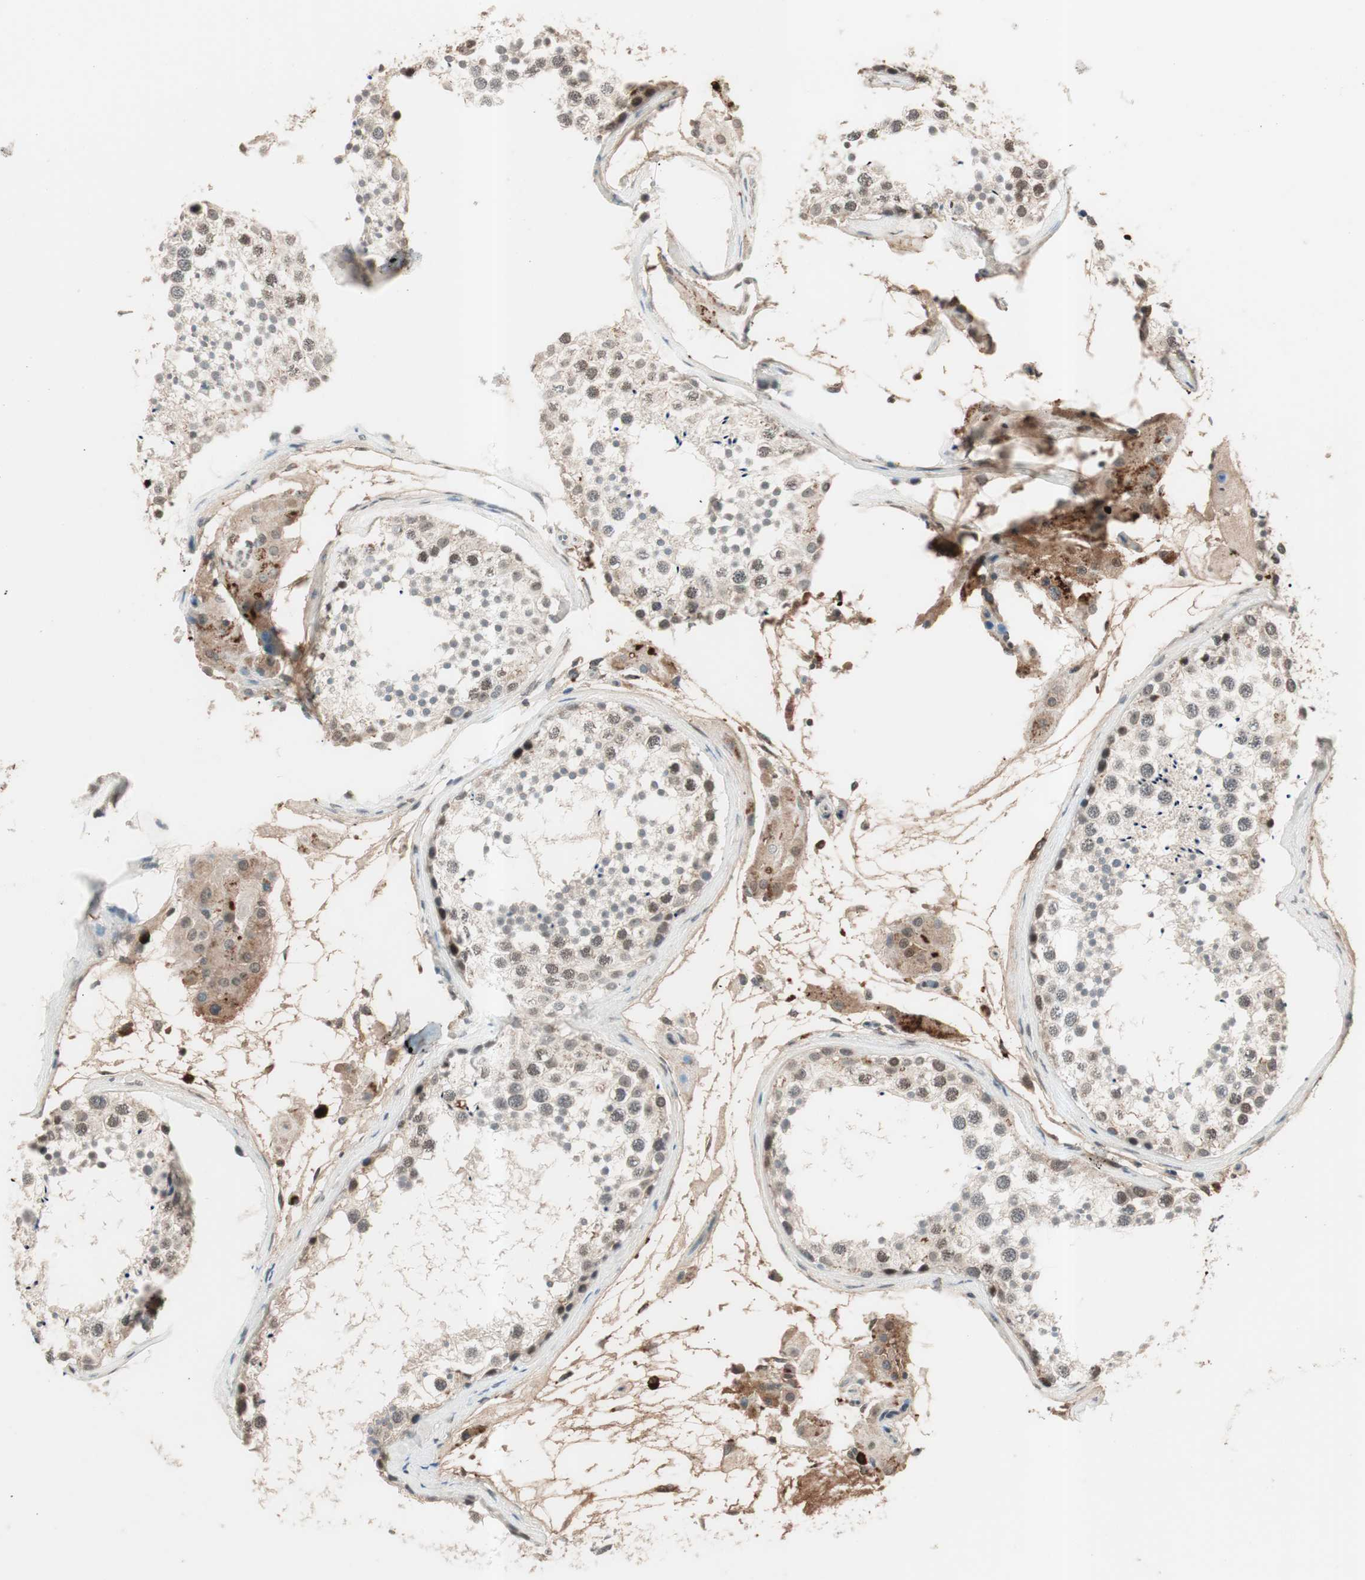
{"staining": {"intensity": "weak", "quantity": "<25%", "location": "nuclear"}, "tissue": "testis", "cell_type": "Cells in seminiferous ducts", "image_type": "normal", "snomed": [{"axis": "morphology", "description": "Normal tissue, NOS"}, {"axis": "topography", "description": "Testis"}], "caption": "This is a image of IHC staining of benign testis, which shows no expression in cells in seminiferous ducts.", "gene": "NFRKB", "patient": {"sex": "male", "age": 46}}